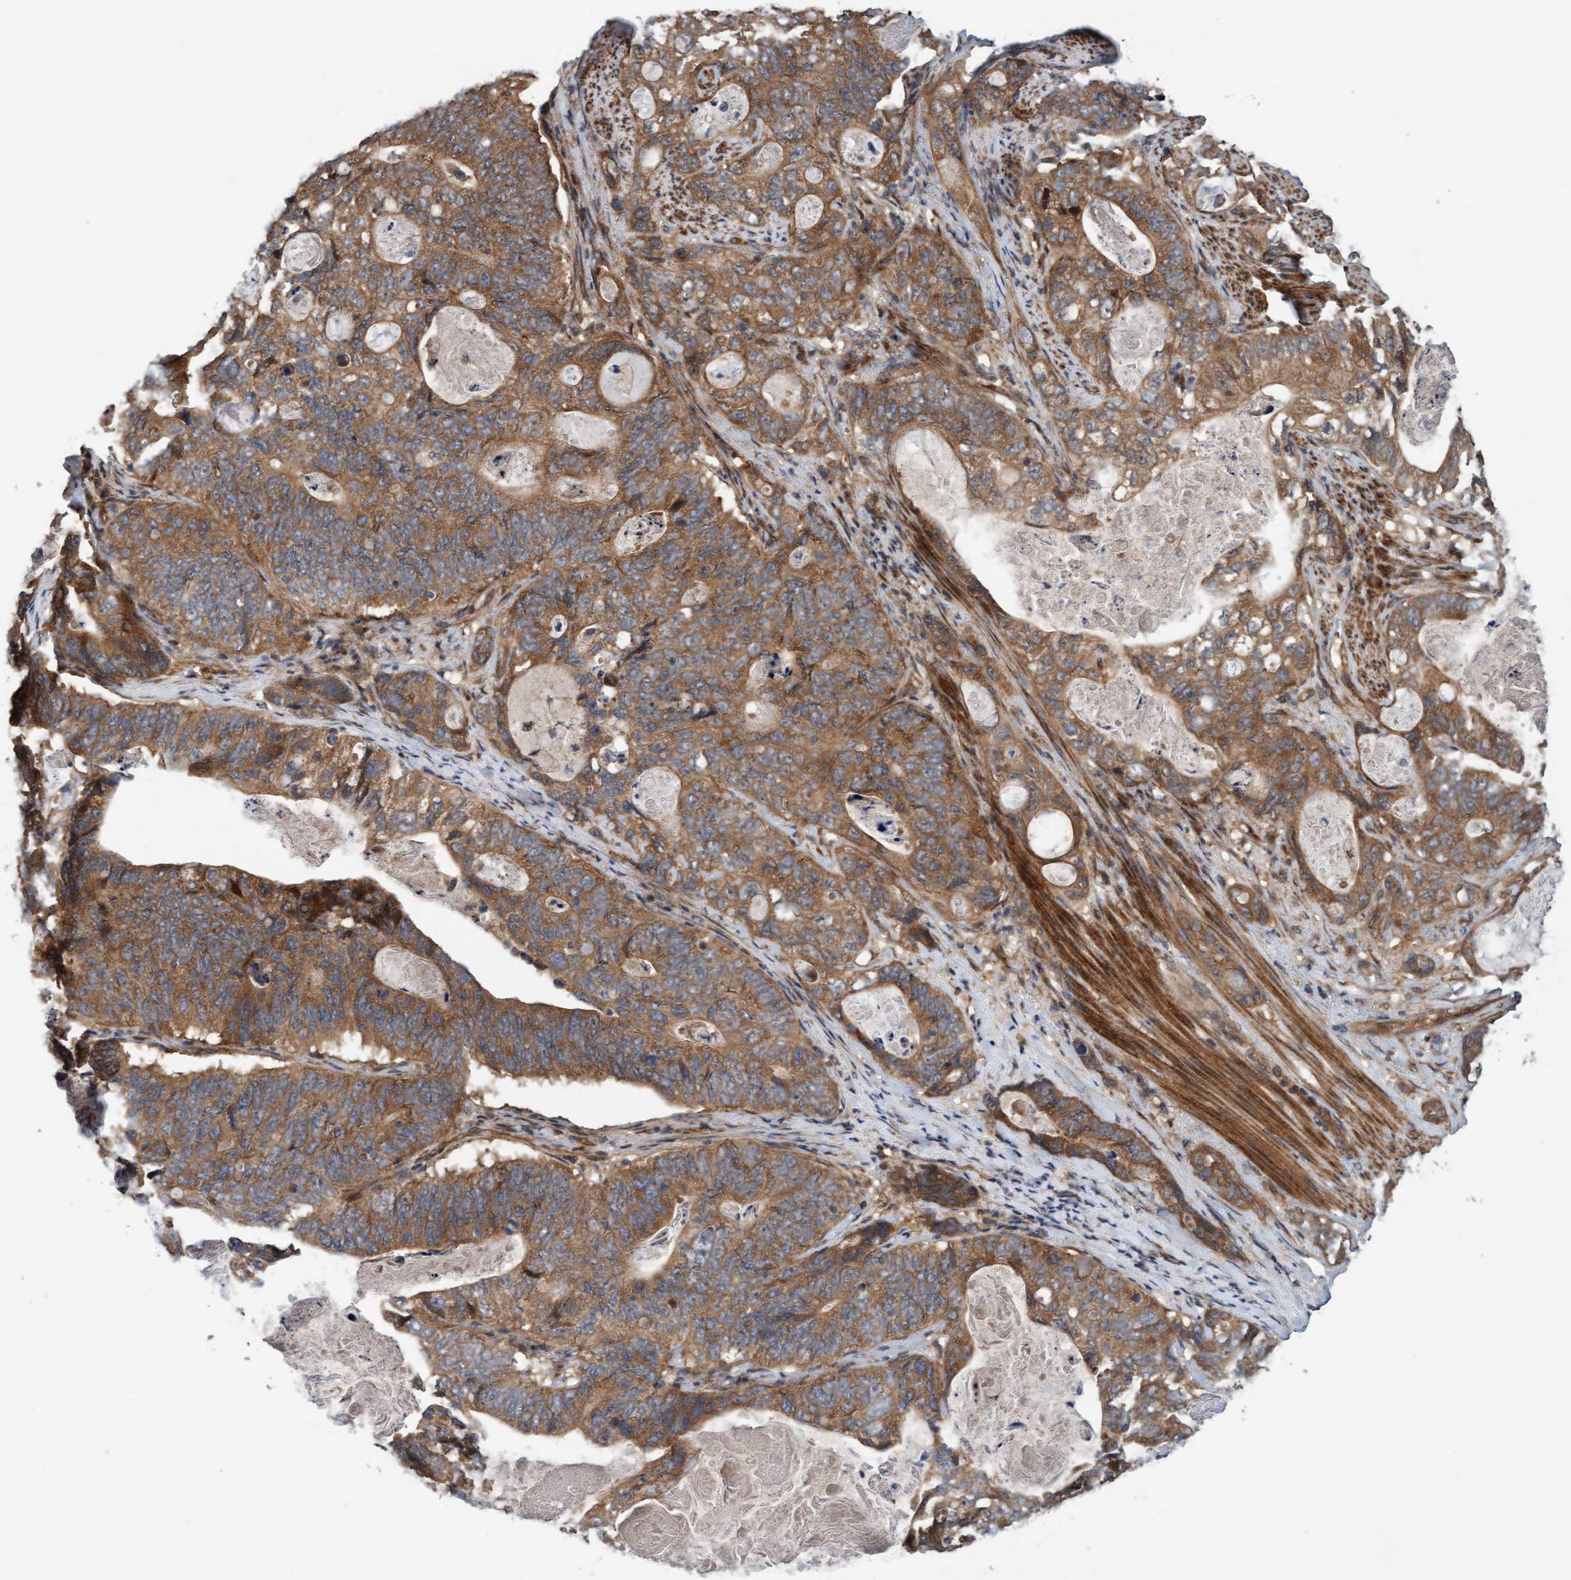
{"staining": {"intensity": "strong", "quantity": ">75%", "location": "cytoplasmic/membranous"}, "tissue": "stomach cancer", "cell_type": "Tumor cells", "image_type": "cancer", "snomed": [{"axis": "morphology", "description": "Normal tissue, NOS"}, {"axis": "morphology", "description": "Adenocarcinoma, NOS"}, {"axis": "topography", "description": "Stomach"}], "caption": "Strong cytoplasmic/membranous expression is present in approximately >75% of tumor cells in stomach cancer (adenocarcinoma).", "gene": "MLXIP", "patient": {"sex": "female", "age": 89}}